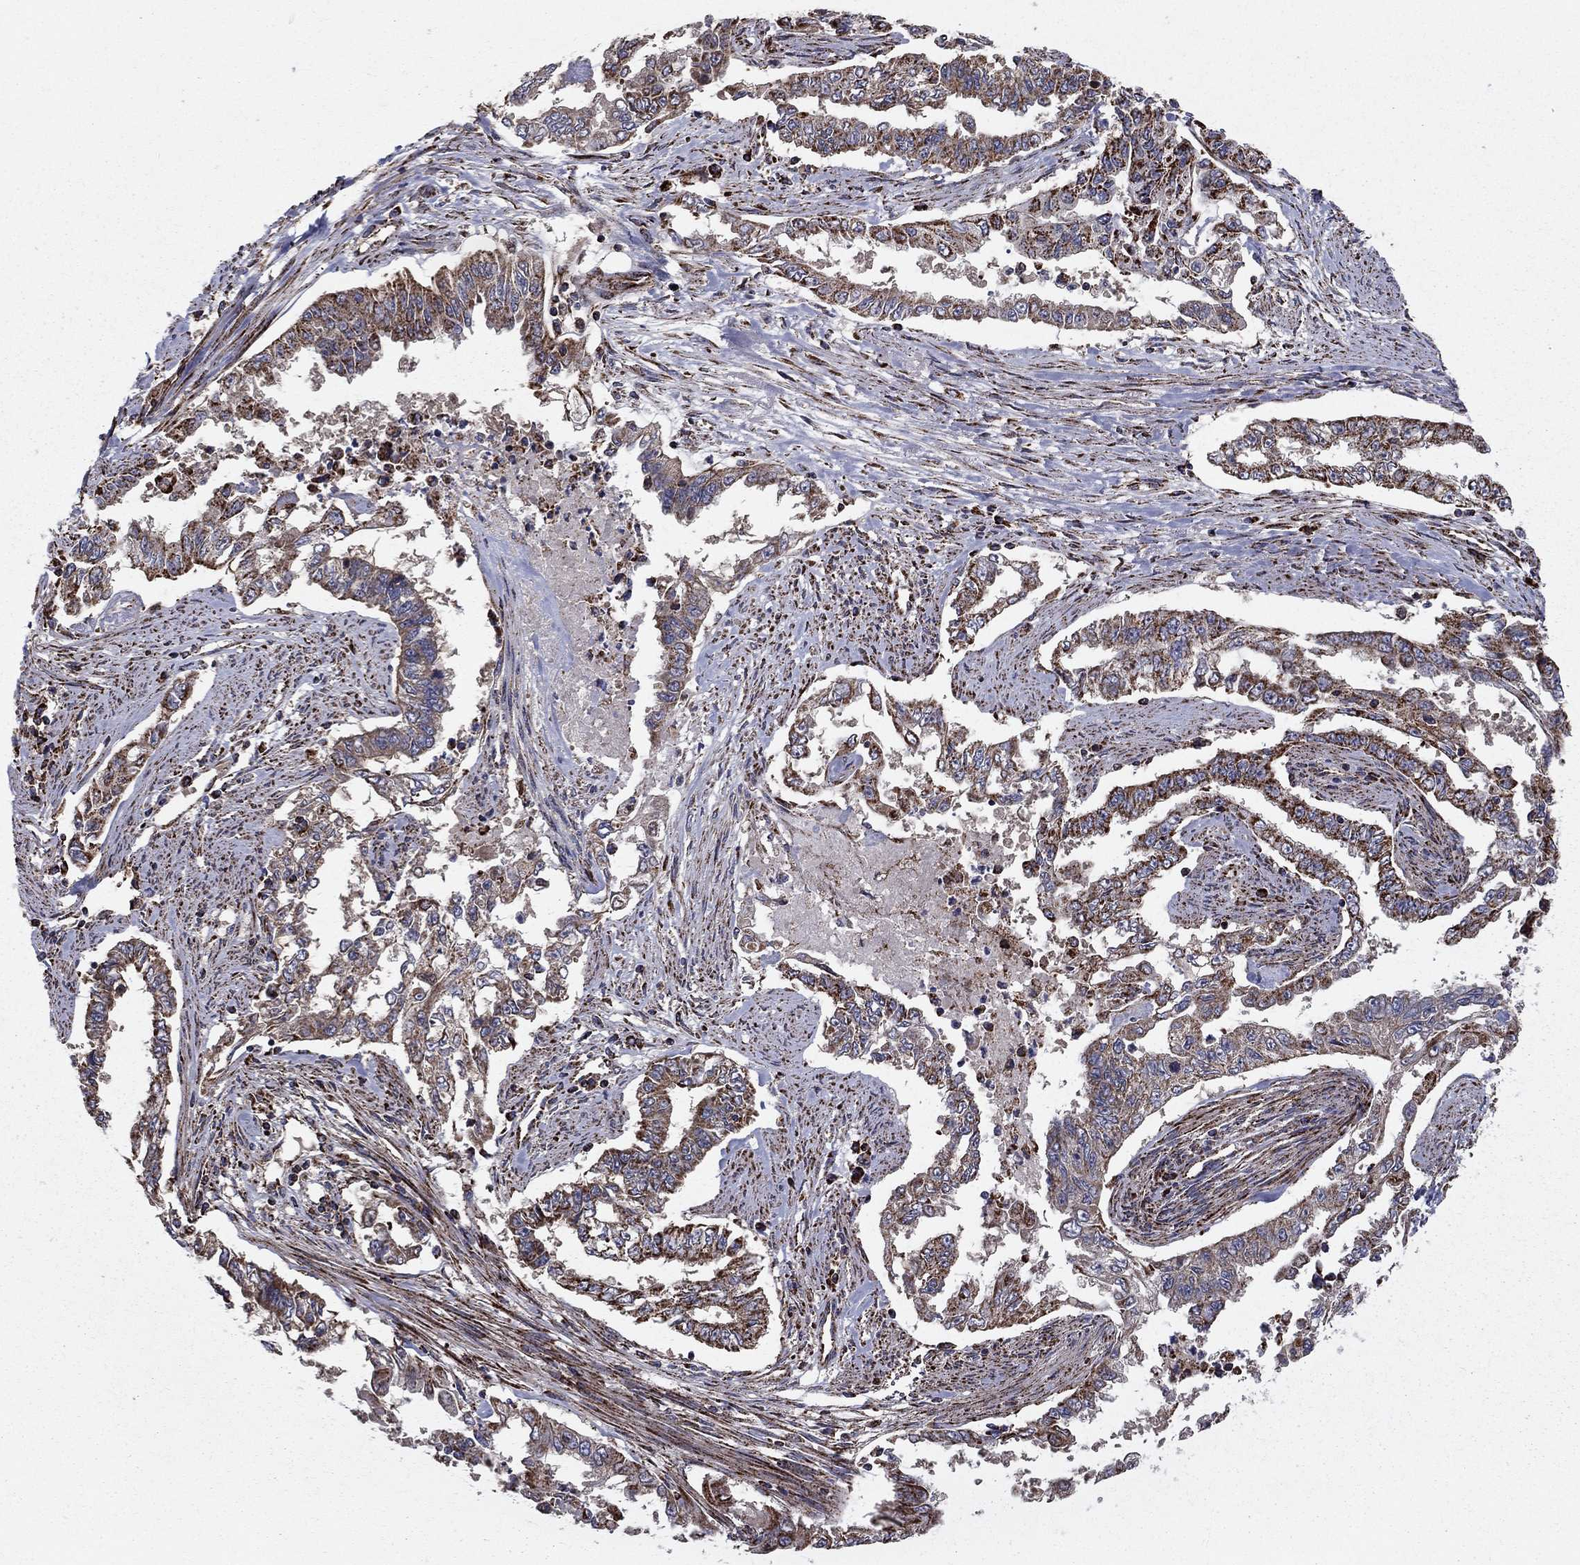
{"staining": {"intensity": "strong", "quantity": "25%-75%", "location": "cytoplasmic/membranous"}, "tissue": "endometrial cancer", "cell_type": "Tumor cells", "image_type": "cancer", "snomed": [{"axis": "morphology", "description": "Adenocarcinoma, NOS"}, {"axis": "topography", "description": "Uterus"}], "caption": "IHC micrograph of endometrial cancer stained for a protein (brown), which shows high levels of strong cytoplasmic/membranous staining in approximately 25%-75% of tumor cells.", "gene": "NDUFS8", "patient": {"sex": "female", "age": 59}}